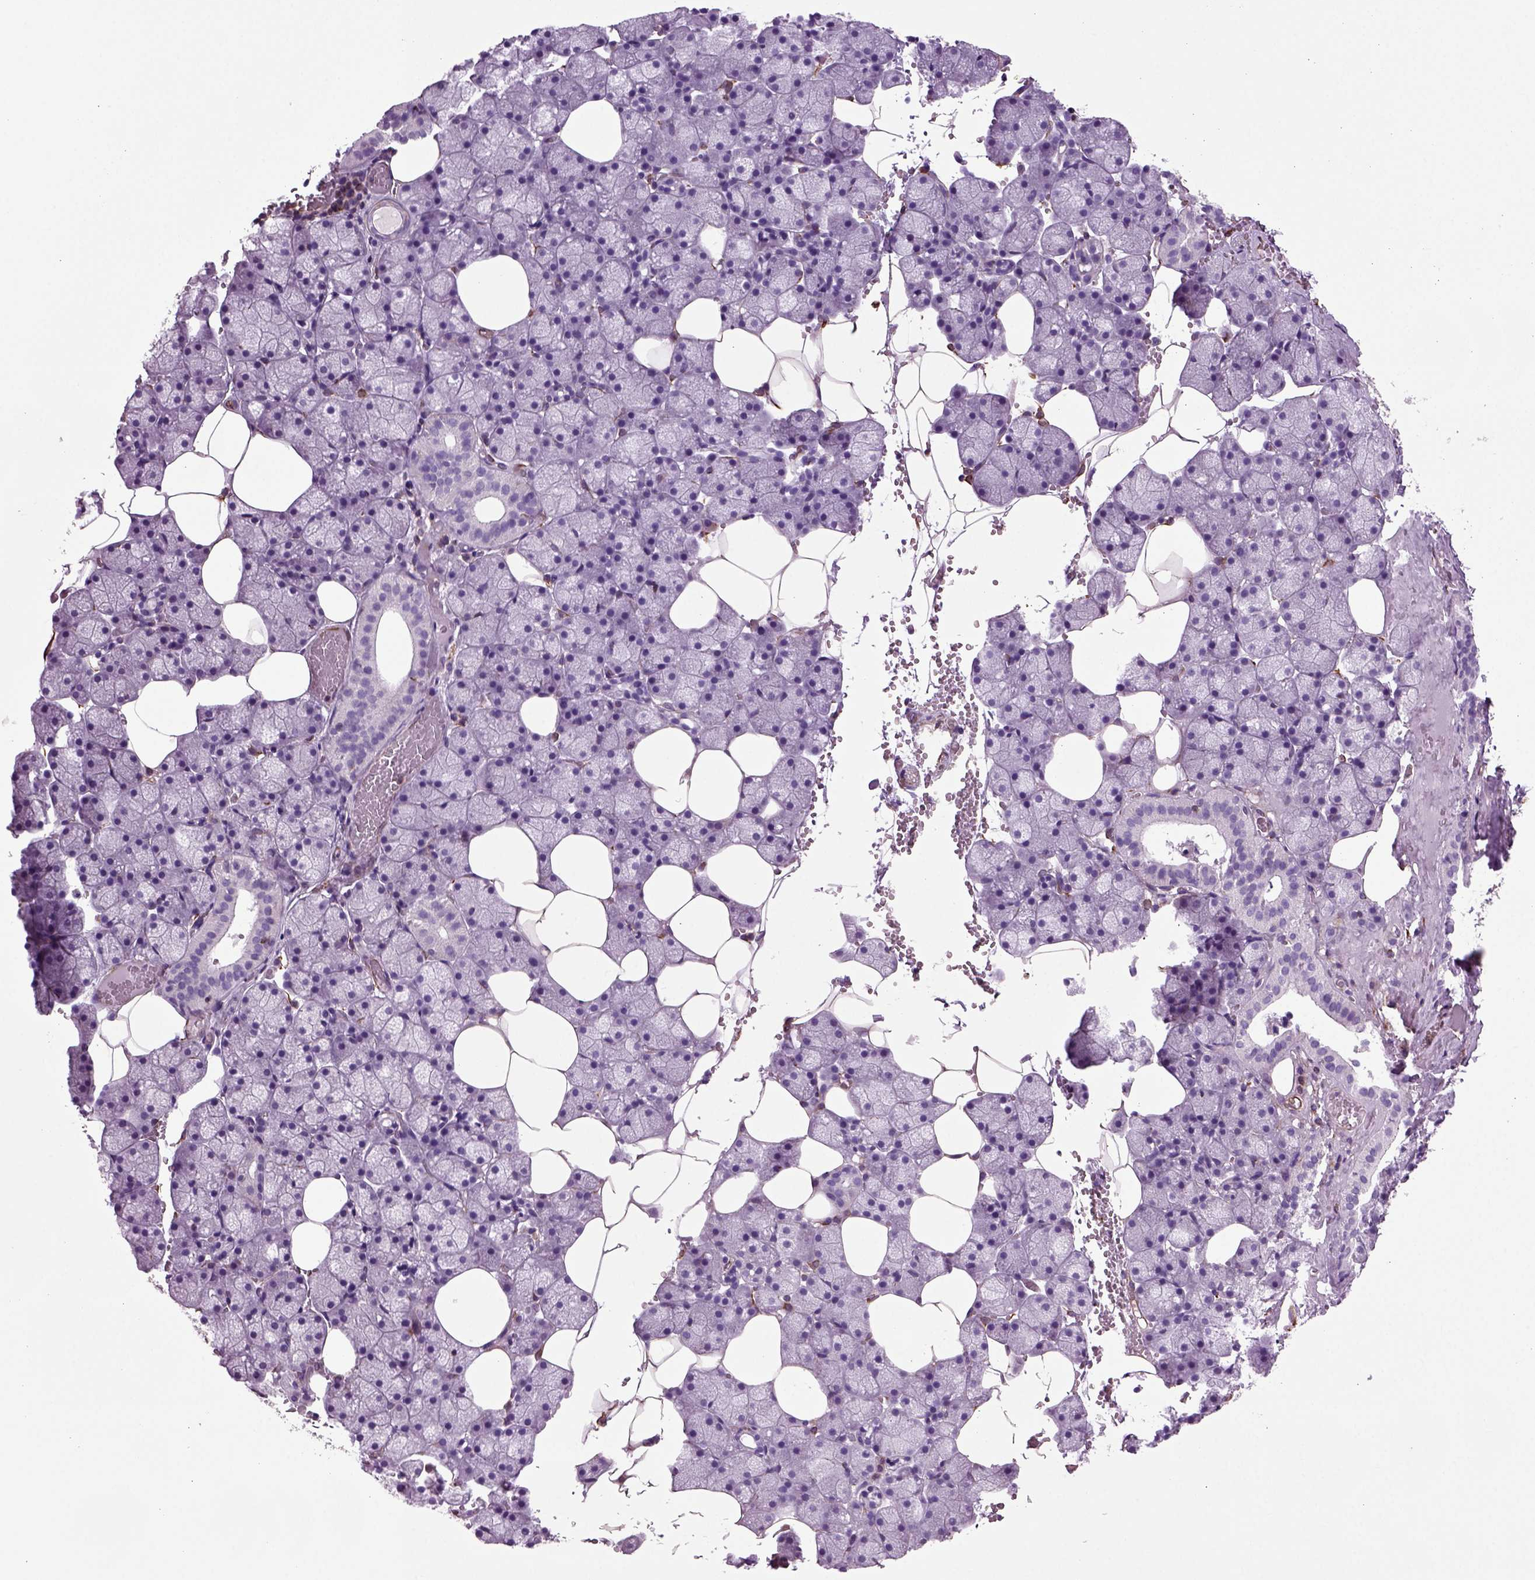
{"staining": {"intensity": "negative", "quantity": "none", "location": "none"}, "tissue": "salivary gland", "cell_type": "Glandular cells", "image_type": "normal", "snomed": [{"axis": "morphology", "description": "Normal tissue, NOS"}, {"axis": "topography", "description": "Salivary gland"}], "caption": "Protein analysis of benign salivary gland shows no significant expression in glandular cells. (DAB IHC, high magnification).", "gene": "ACER3", "patient": {"sex": "male", "age": 38}}